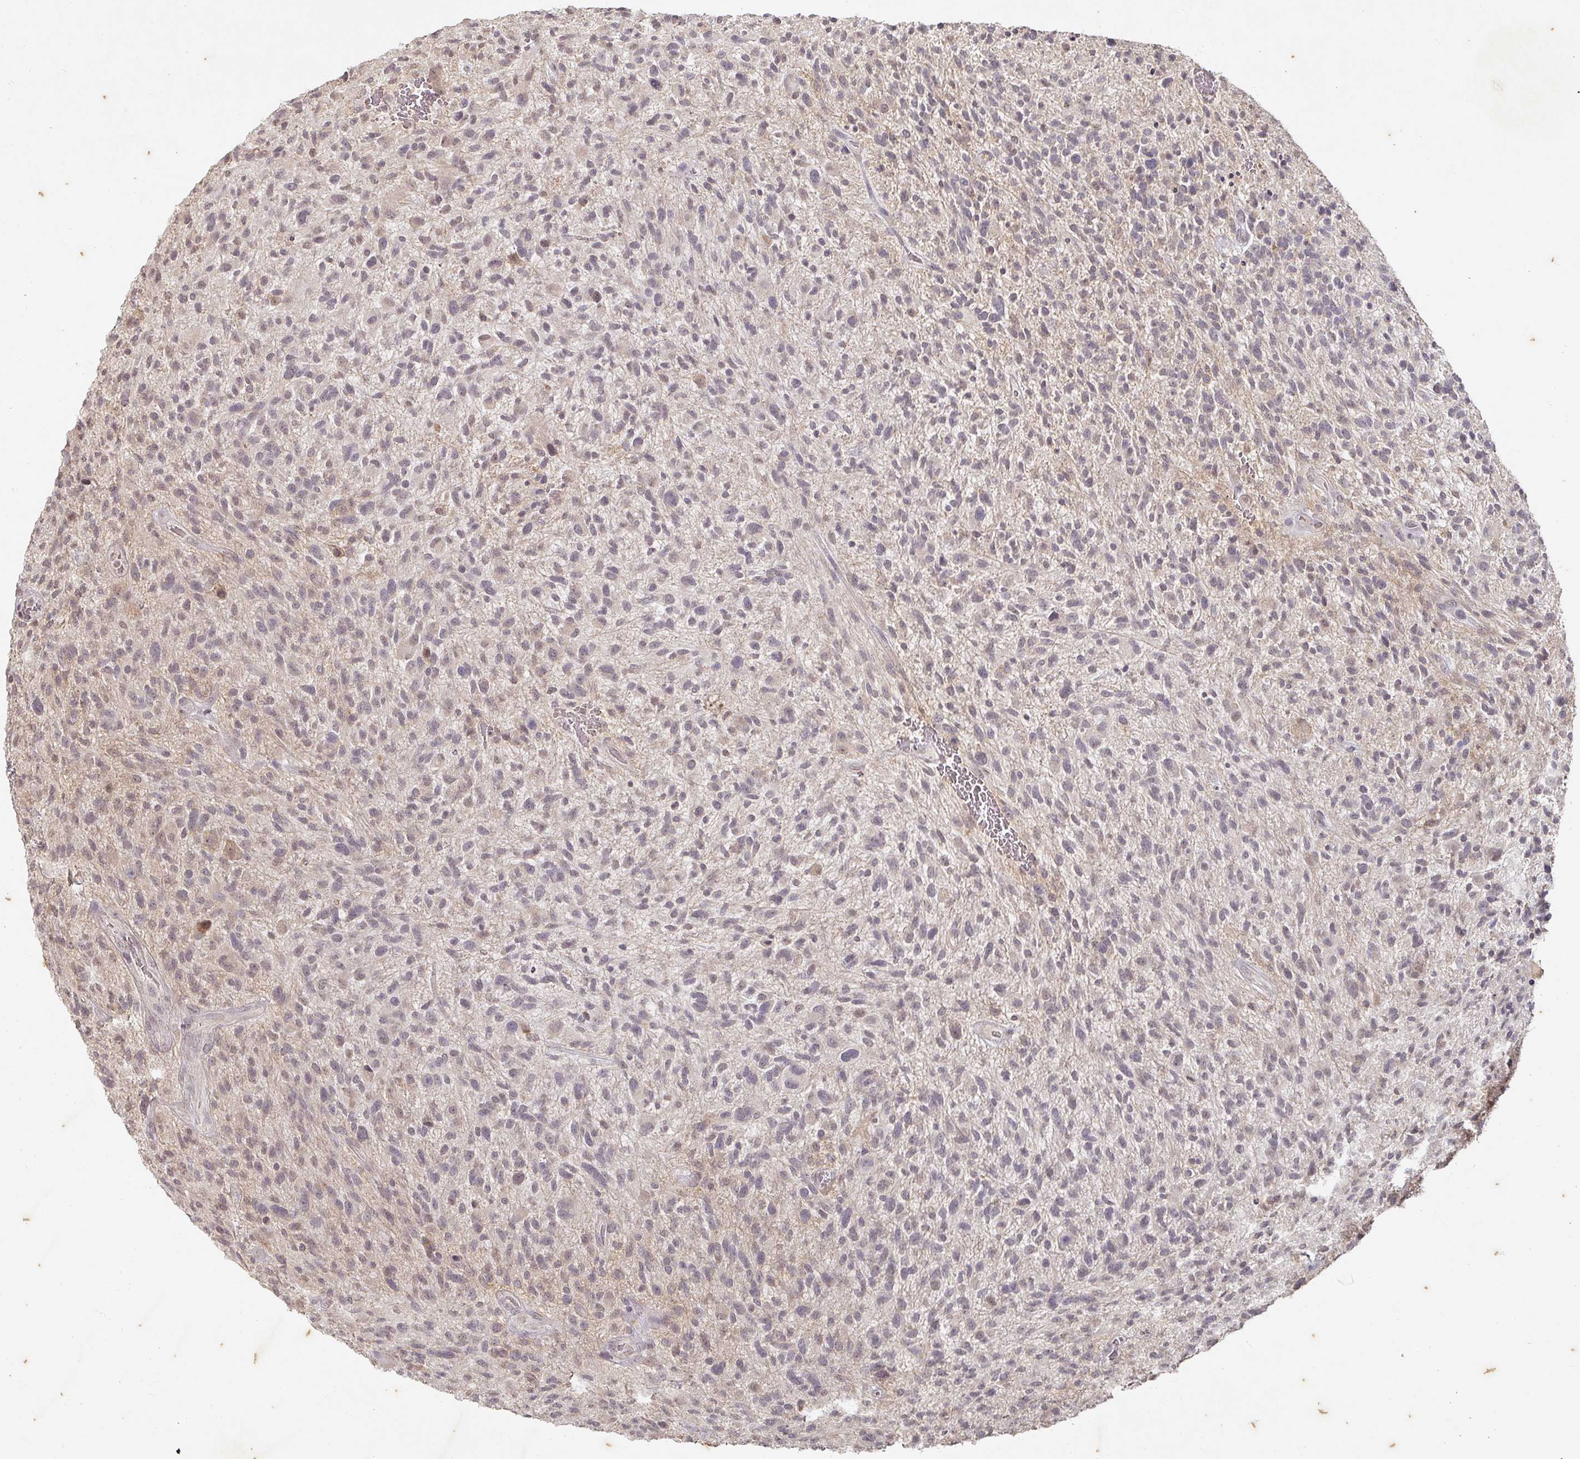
{"staining": {"intensity": "weak", "quantity": "<25%", "location": "cytoplasmic/membranous"}, "tissue": "glioma", "cell_type": "Tumor cells", "image_type": "cancer", "snomed": [{"axis": "morphology", "description": "Glioma, malignant, High grade"}, {"axis": "topography", "description": "Brain"}], "caption": "Tumor cells show no significant protein expression in malignant glioma (high-grade). The staining was performed using DAB to visualize the protein expression in brown, while the nuclei were stained in blue with hematoxylin (Magnification: 20x).", "gene": "CAPN5", "patient": {"sex": "male", "age": 47}}